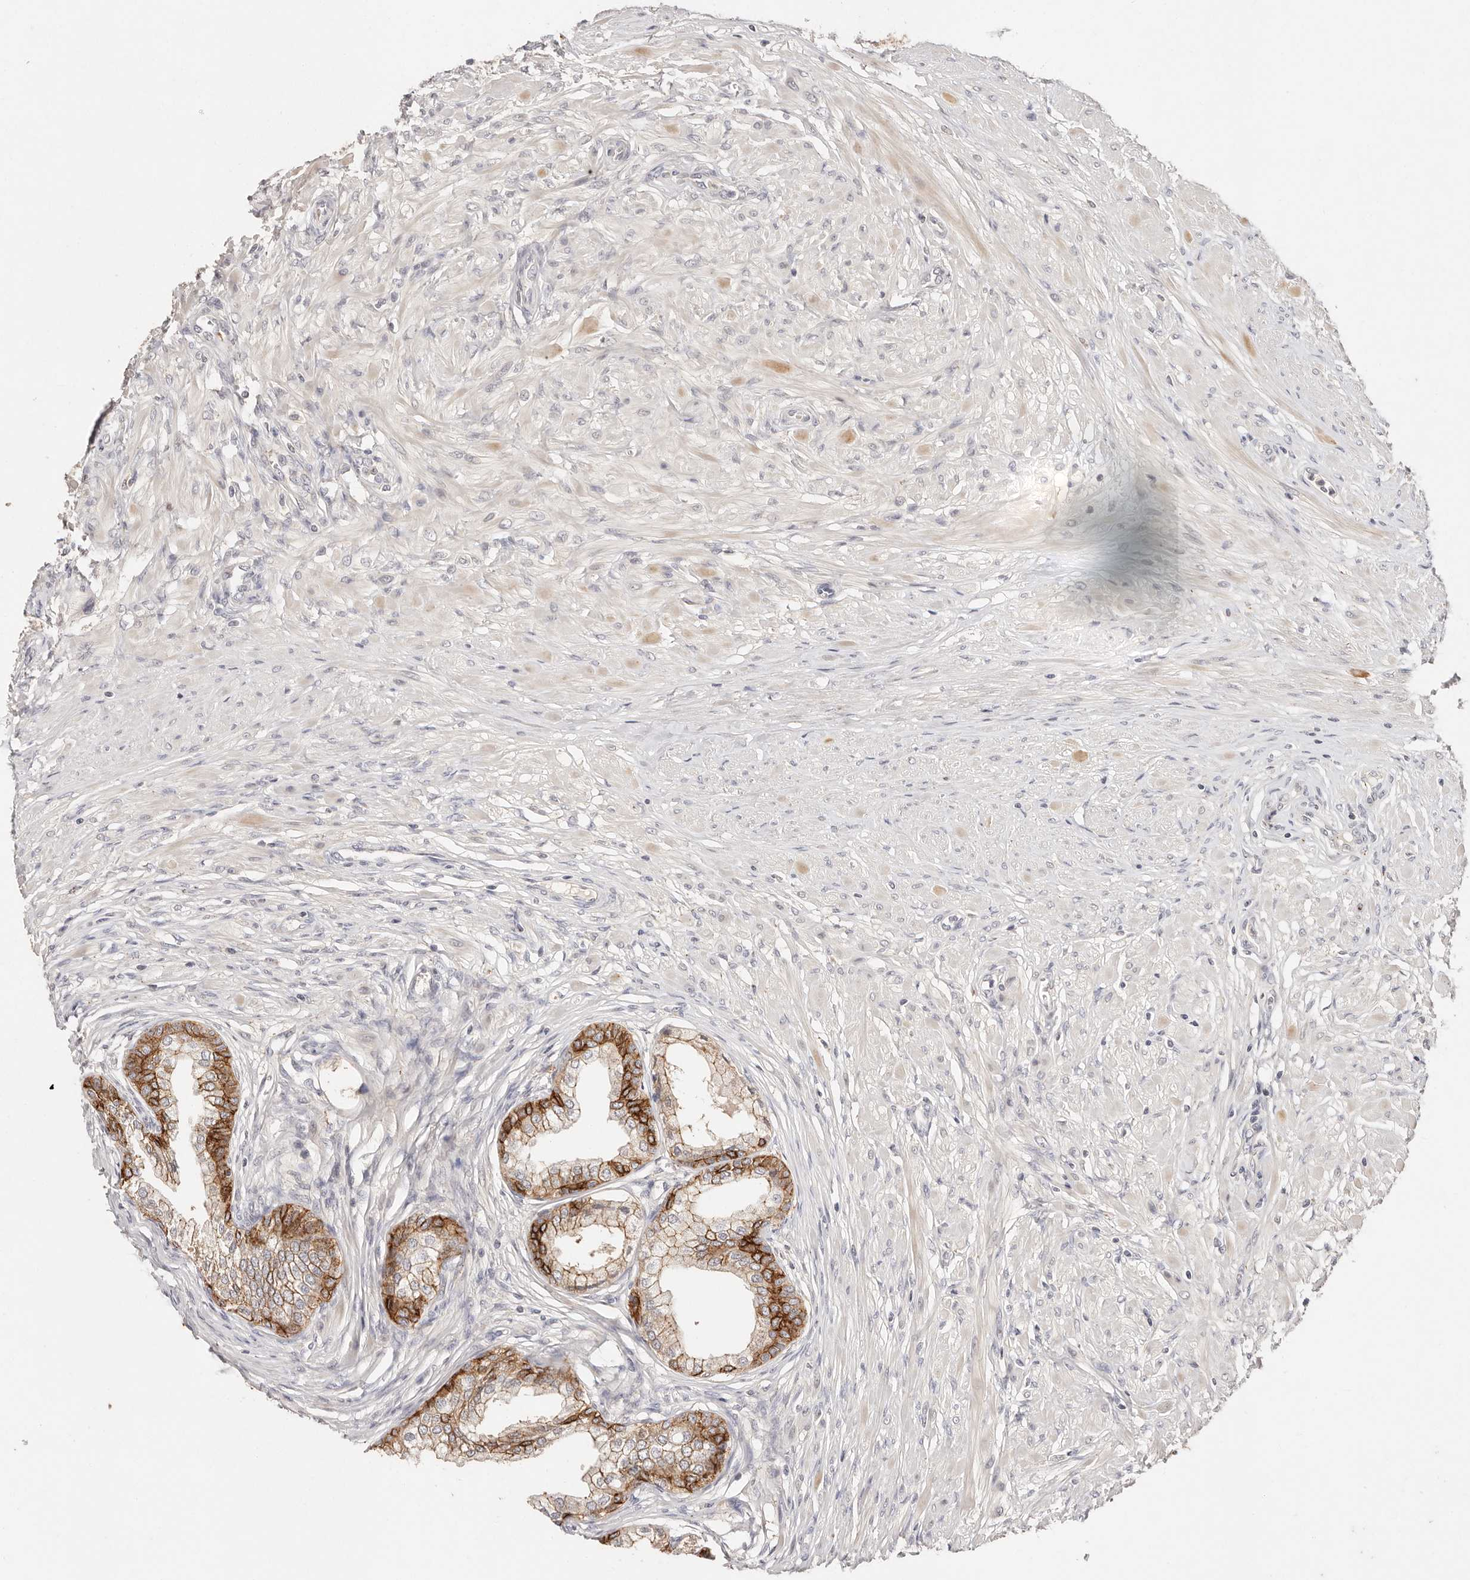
{"staining": {"intensity": "strong", "quantity": ">75%", "location": "cytoplasmic/membranous"}, "tissue": "prostate", "cell_type": "Glandular cells", "image_type": "normal", "snomed": [{"axis": "morphology", "description": "Normal tissue, NOS"}, {"axis": "morphology", "description": "Urothelial carcinoma, Low grade"}, {"axis": "topography", "description": "Urinary bladder"}, {"axis": "topography", "description": "Prostate"}], "caption": "Prostate stained with IHC demonstrates strong cytoplasmic/membranous positivity in about >75% of glandular cells. The staining was performed using DAB to visualize the protein expression in brown, while the nuclei were stained in blue with hematoxylin (Magnification: 20x).", "gene": "CXADR", "patient": {"sex": "male", "age": 60}}